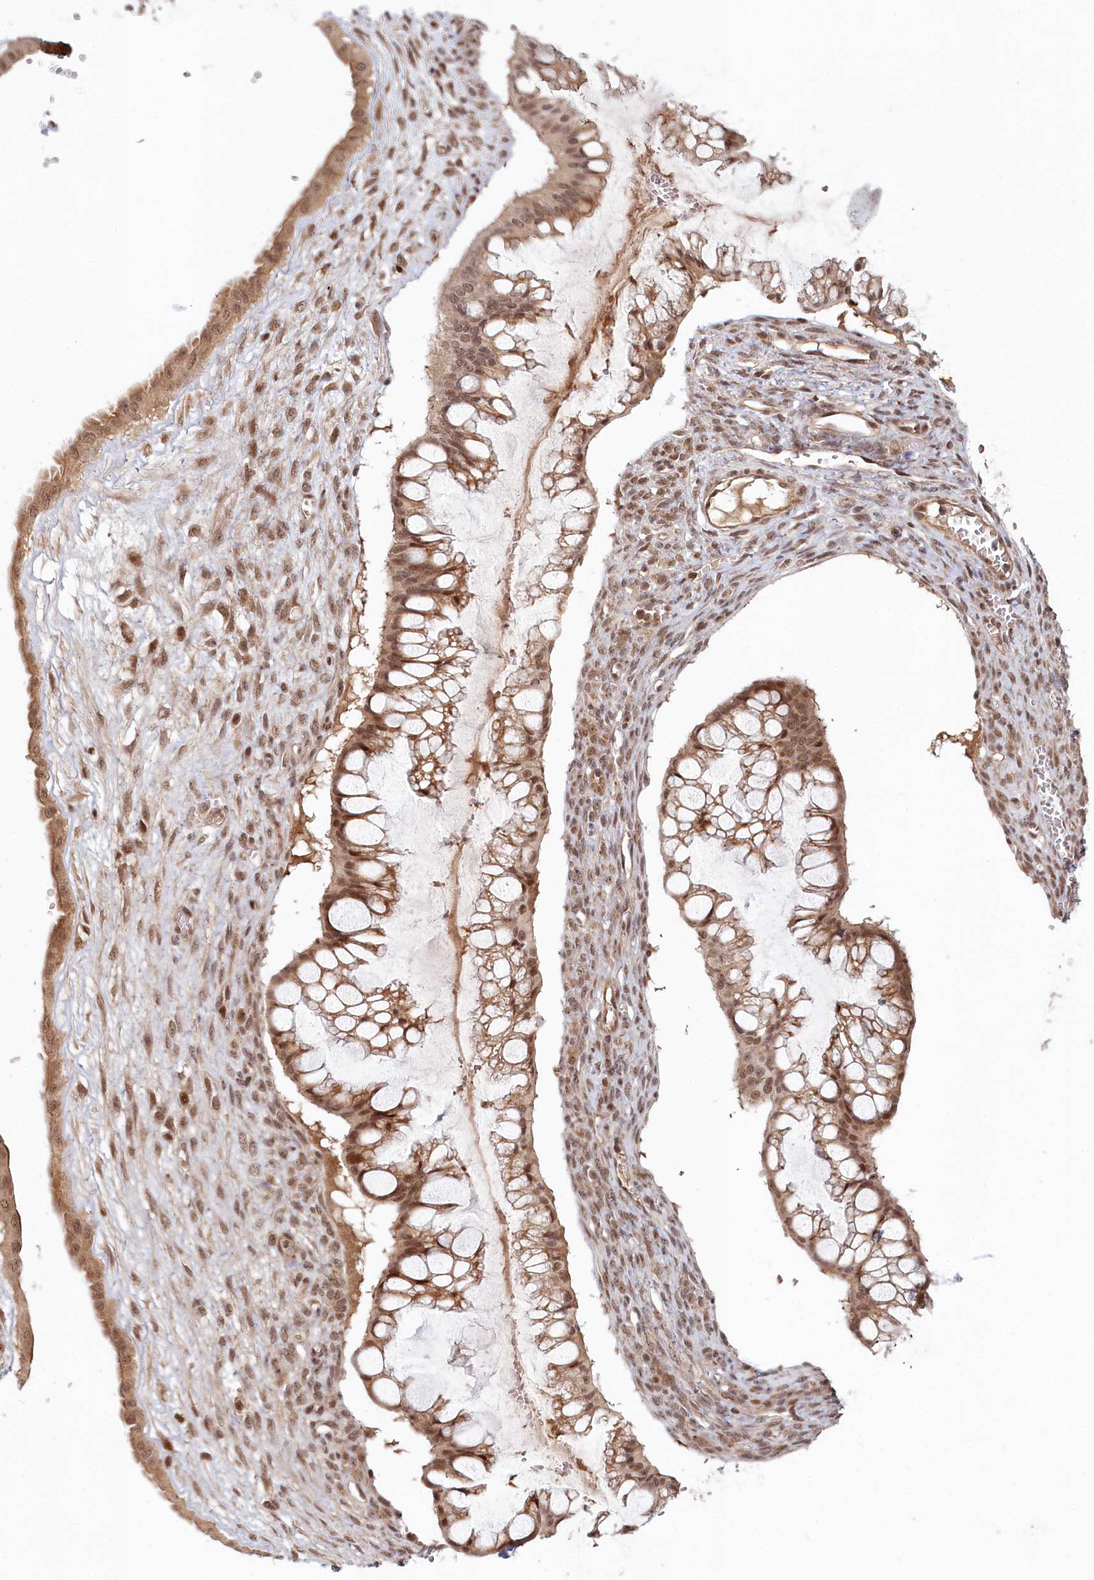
{"staining": {"intensity": "moderate", "quantity": ">75%", "location": "nuclear"}, "tissue": "ovarian cancer", "cell_type": "Tumor cells", "image_type": "cancer", "snomed": [{"axis": "morphology", "description": "Cystadenocarcinoma, mucinous, NOS"}, {"axis": "topography", "description": "Ovary"}], "caption": "There is medium levels of moderate nuclear expression in tumor cells of ovarian cancer (mucinous cystadenocarcinoma), as demonstrated by immunohistochemical staining (brown color).", "gene": "WAPL", "patient": {"sex": "female", "age": 73}}